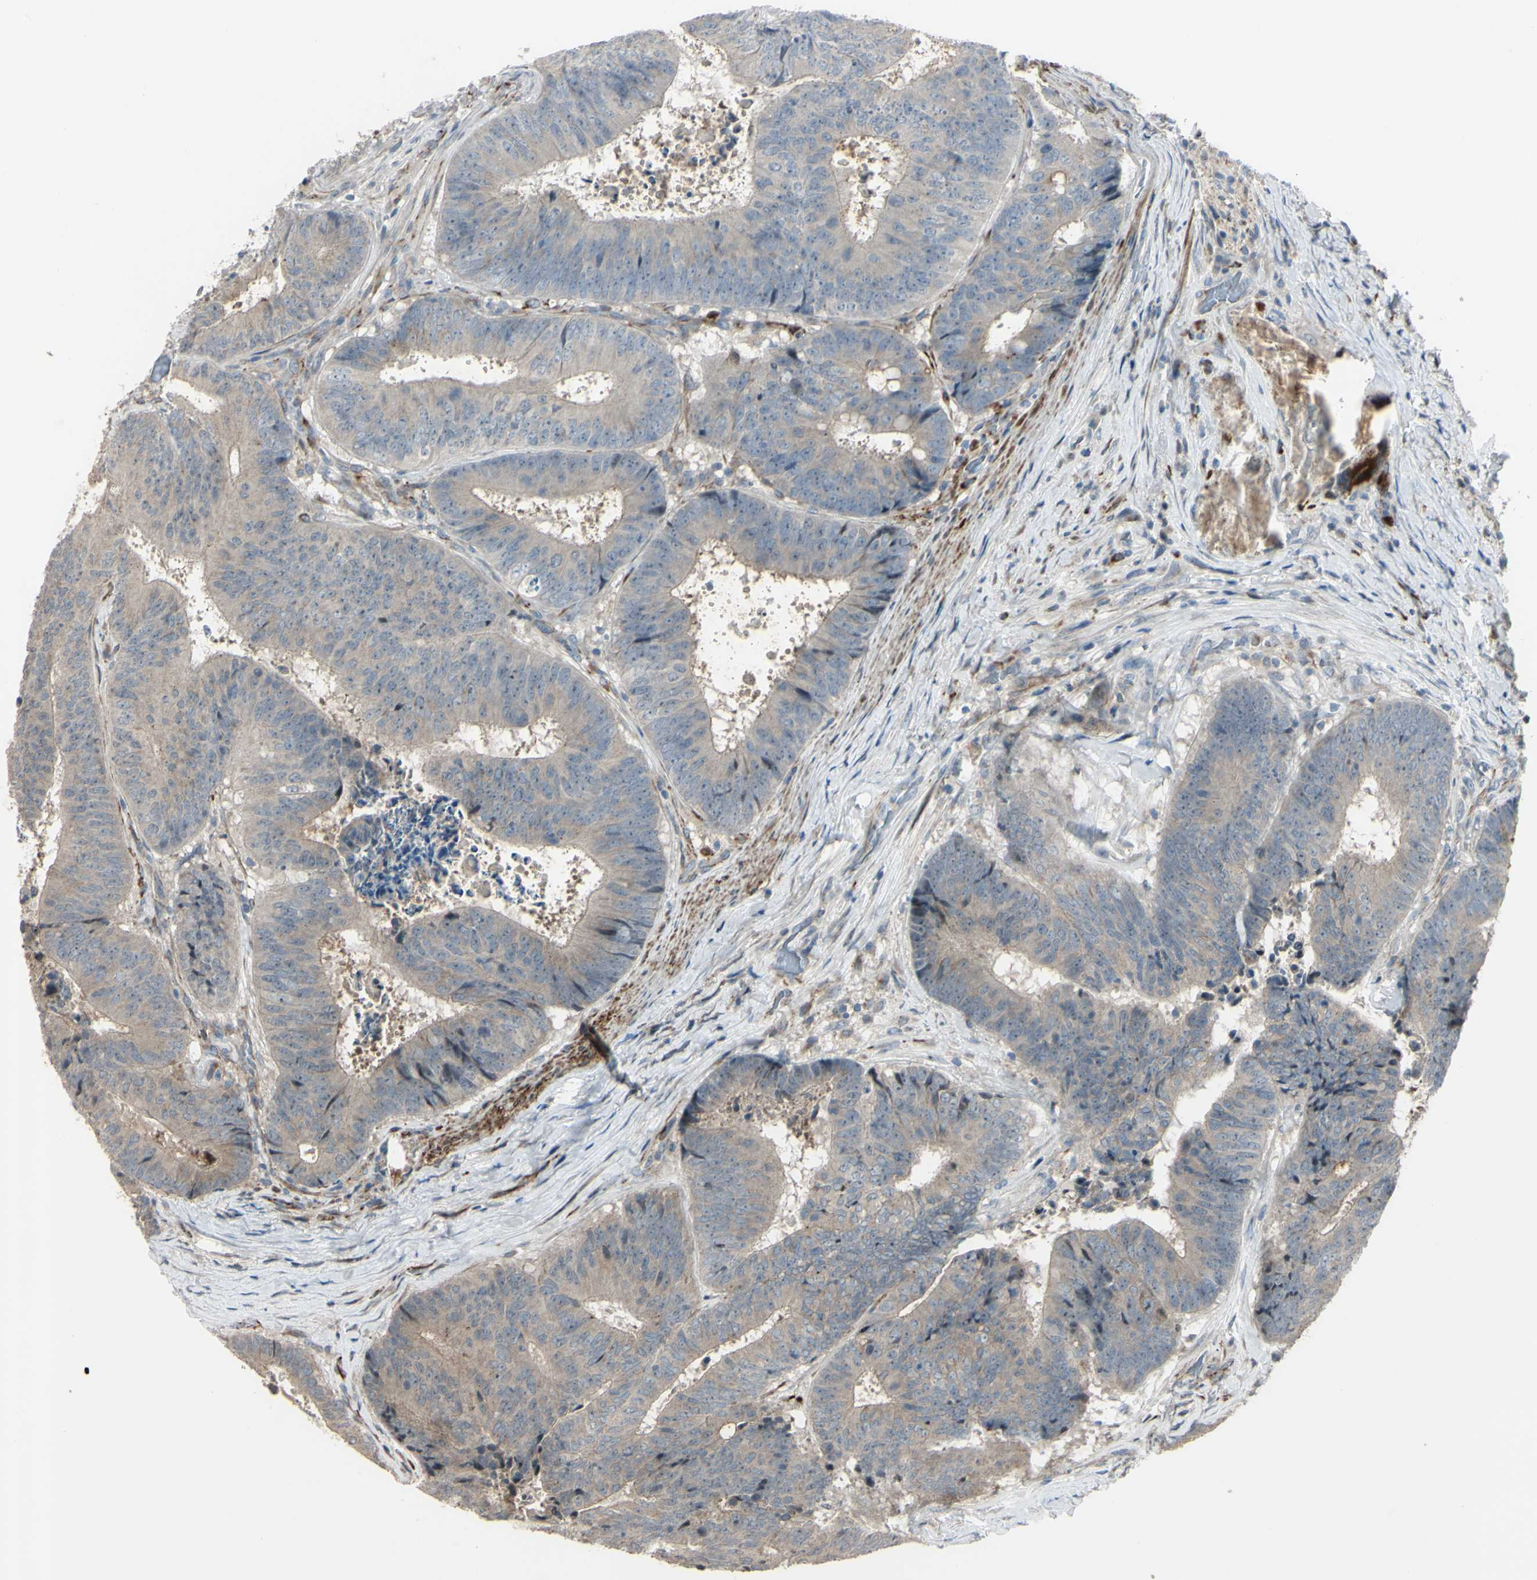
{"staining": {"intensity": "weak", "quantity": ">75%", "location": "cytoplasmic/membranous"}, "tissue": "colorectal cancer", "cell_type": "Tumor cells", "image_type": "cancer", "snomed": [{"axis": "morphology", "description": "Adenocarcinoma, NOS"}, {"axis": "topography", "description": "Rectum"}], "caption": "Colorectal cancer tissue demonstrates weak cytoplasmic/membranous staining in approximately >75% of tumor cells, visualized by immunohistochemistry. (brown staining indicates protein expression, while blue staining denotes nuclei).", "gene": "NDFIP1", "patient": {"sex": "male", "age": 72}}